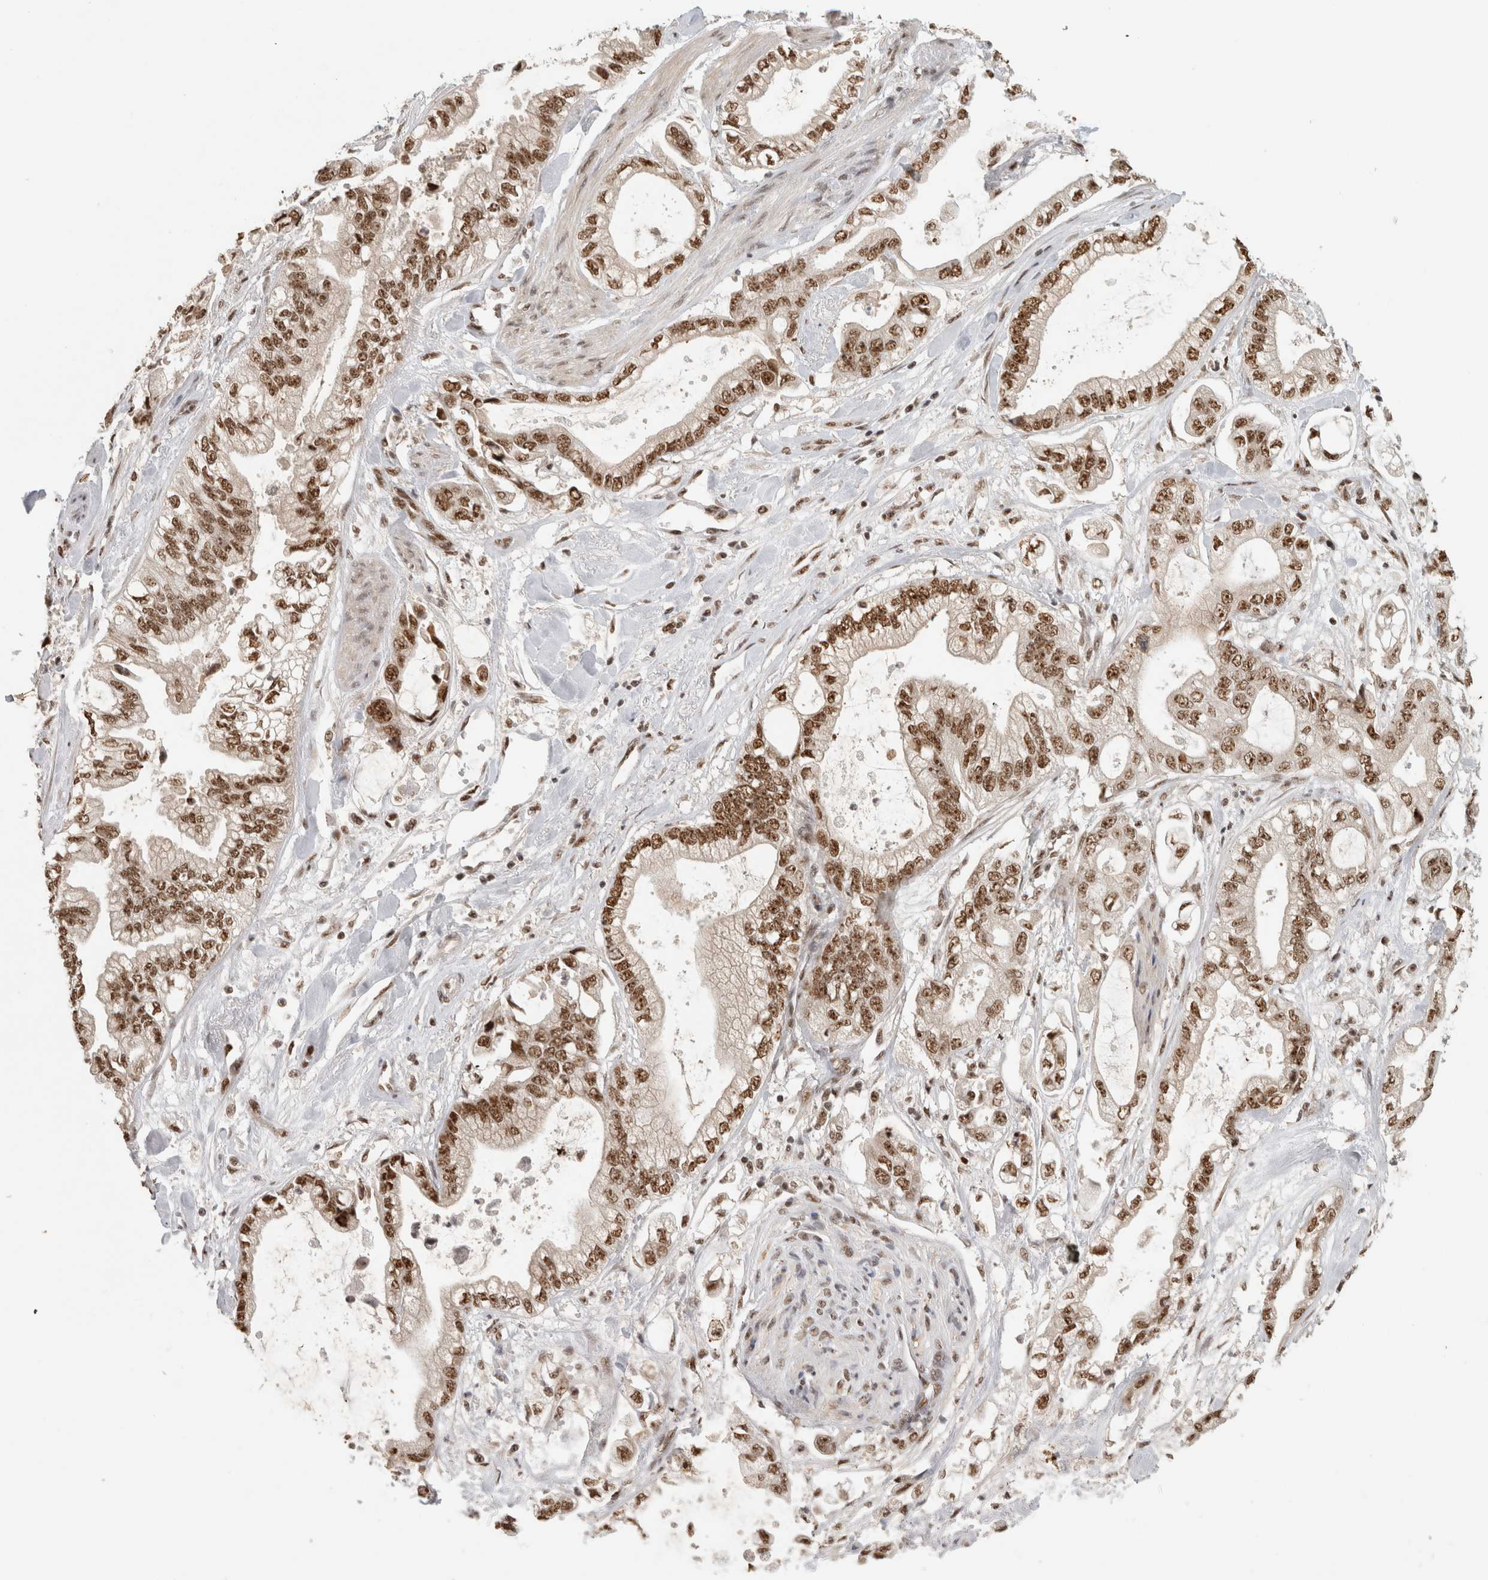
{"staining": {"intensity": "moderate", "quantity": ">75%", "location": "nuclear"}, "tissue": "stomach cancer", "cell_type": "Tumor cells", "image_type": "cancer", "snomed": [{"axis": "morphology", "description": "Normal tissue, NOS"}, {"axis": "morphology", "description": "Adenocarcinoma, NOS"}, {"axis": "topography", "description": "Stomach"}], "caption": "There is medium levels of moderate nuclear expression in tumor cells of adenocarcinoma (stomach), as demonstrated by immunohistochemical staining (brown color).", "gene": "EBNA1BP2", "patient": {"sex": "male", "age": 62}}